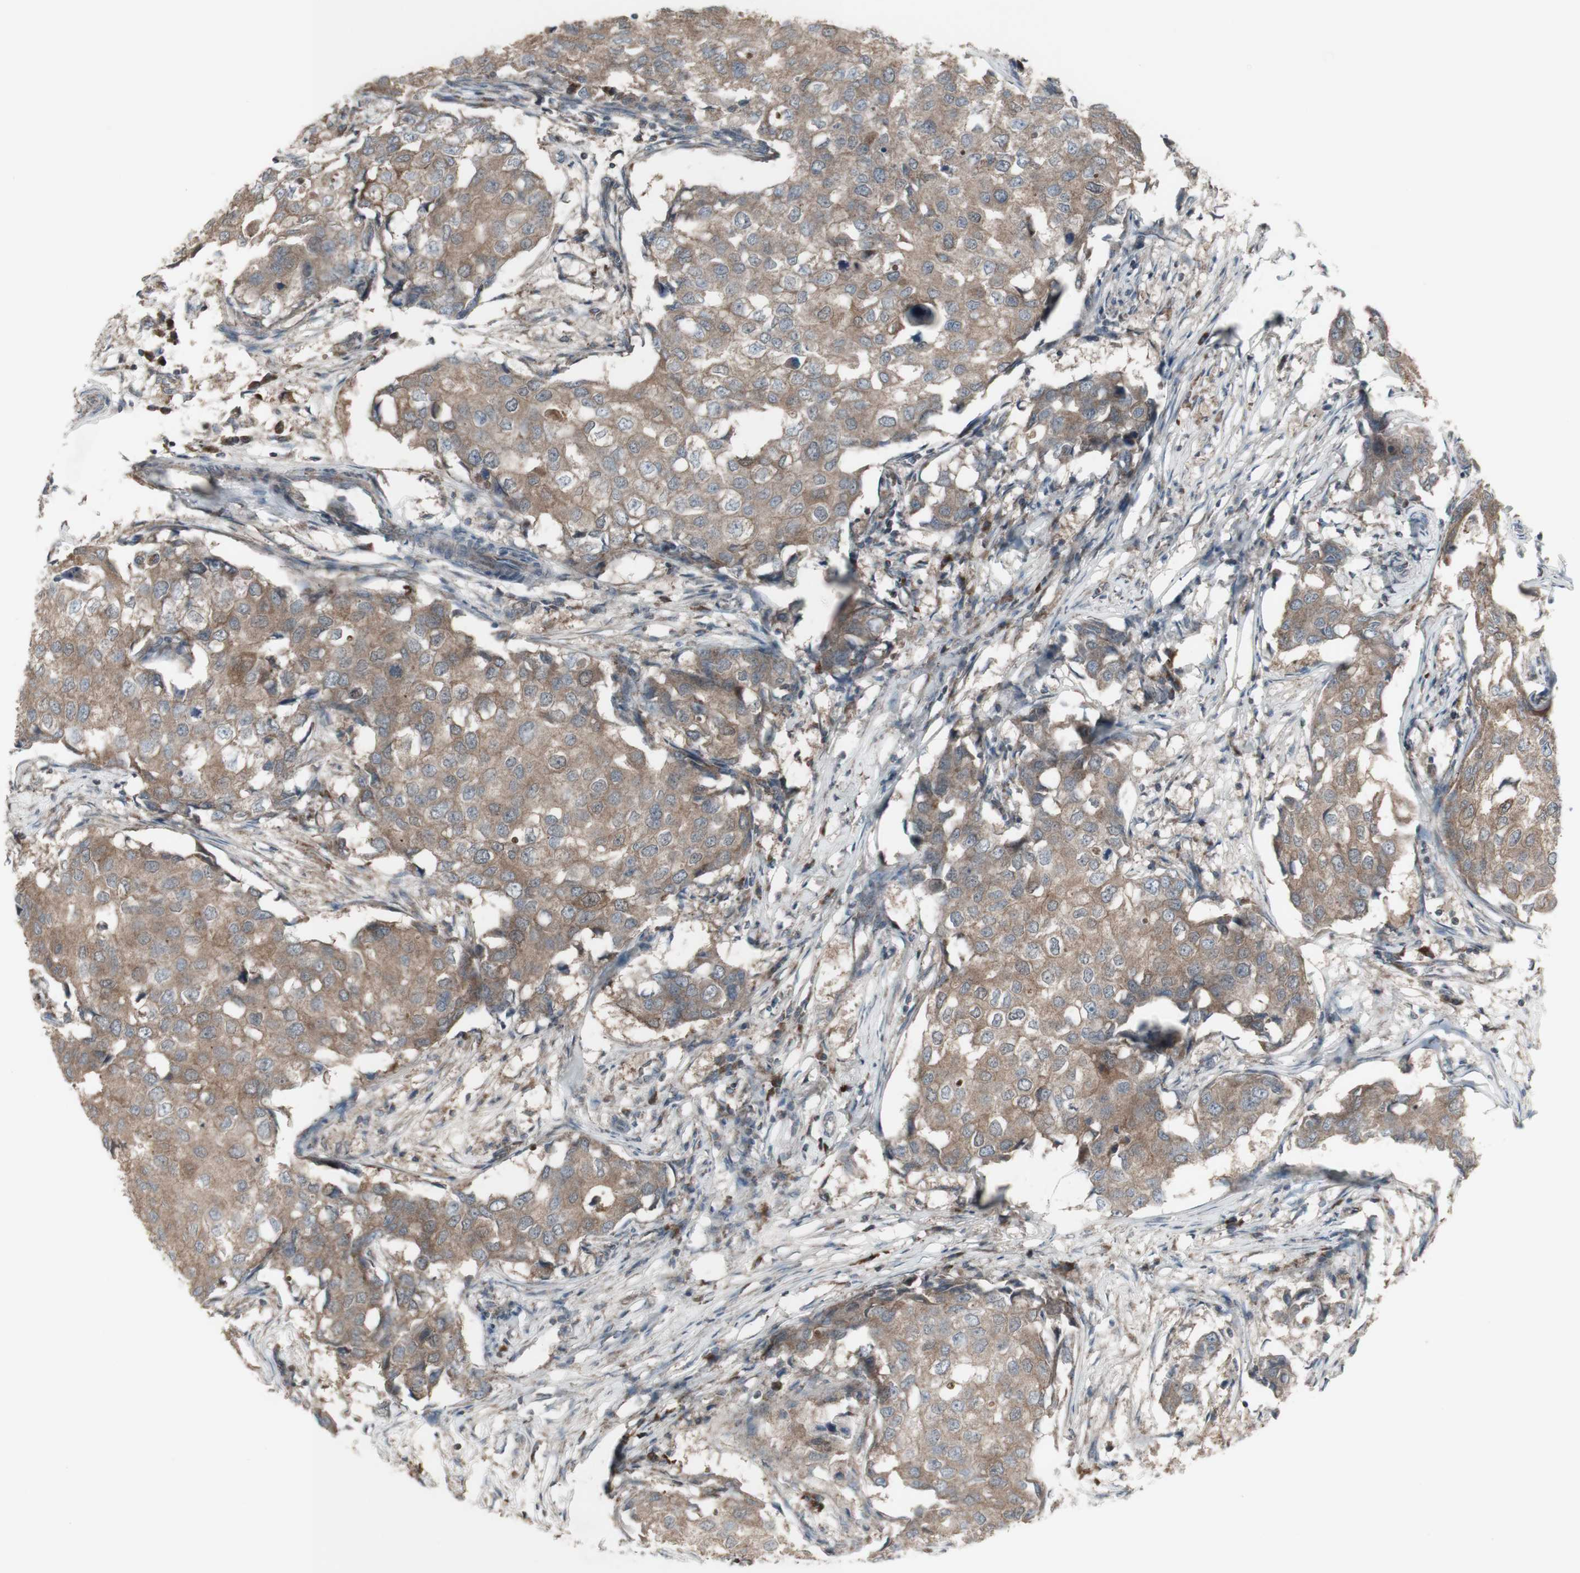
{"staining": {"intensity": "moderate", "quantity": ">75%", "location": "cytoplasmic/membranous"}, "tissue": "breast cancer", "cell_type": "Tumor cells", "image_type": "cancer", "snomed": [{"axis": "morphology", "description": "Duct carcinoma"}, {"axis": "topography", "description": "Breast"}], "caption": "Breast cancer tissue reveals moderate cytoplasmic/membranous staining in approximately >75% of tumor cells", "gene": "SHC1", "patient": {"sex": "female", "age": 27}}